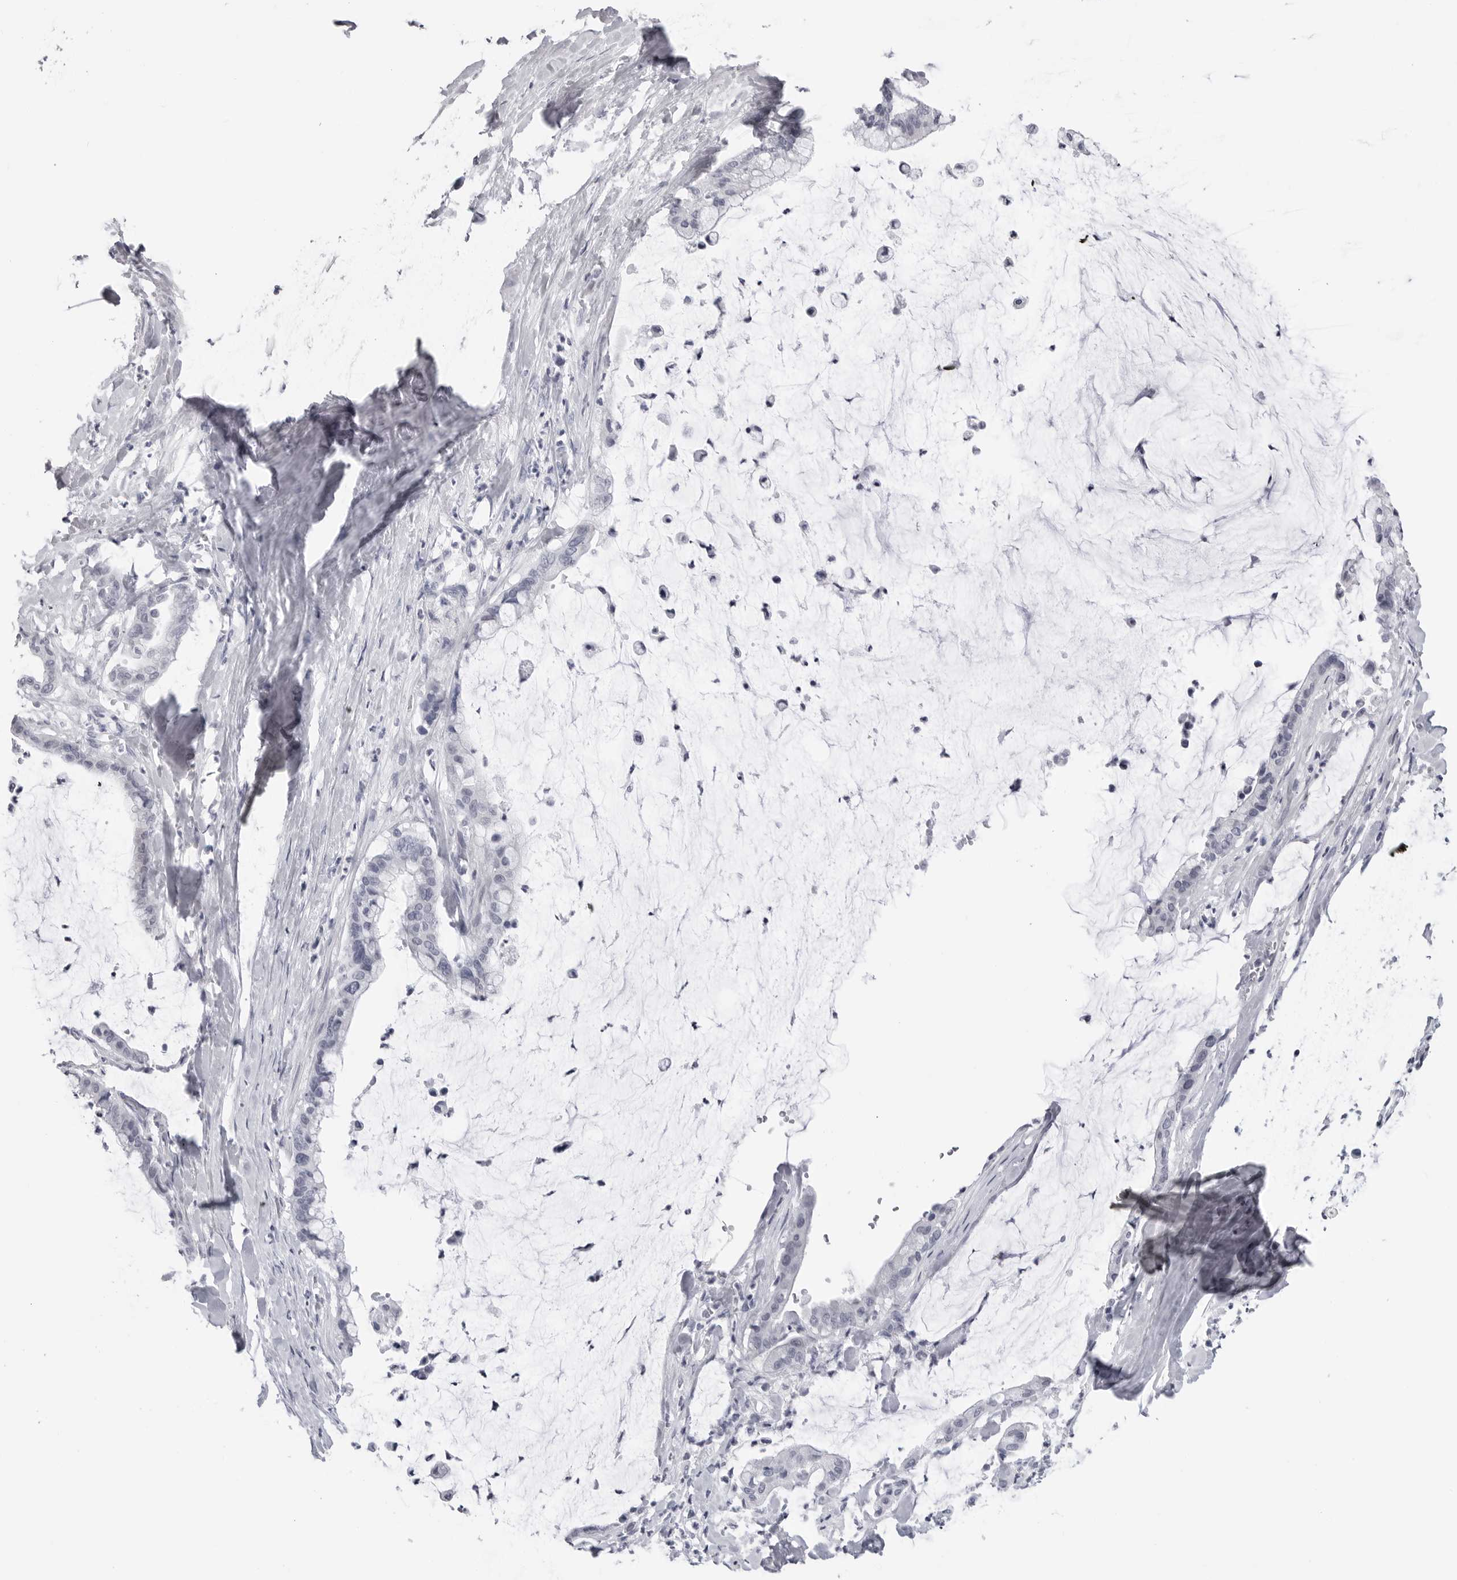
{"staining": {"intensity": "negative", "quantity": "none", "location": "none"}, "tissue": "pancreatic cancer", "cell_type": "Tumor cells", "image_type": "cancer", "snomed": [{"axis": "morphology", "description": "Adenocarcinoma, NOS"}, {"axis": "topography", "description": "Pancreas"}], "caption": "An IHC photomicrograph of pancreatic cancer is shown. There is no staining in tumor cells of pancreatic cancer.", "gene": "PGA3", "patient": {"sex": "male", "age": 41}}